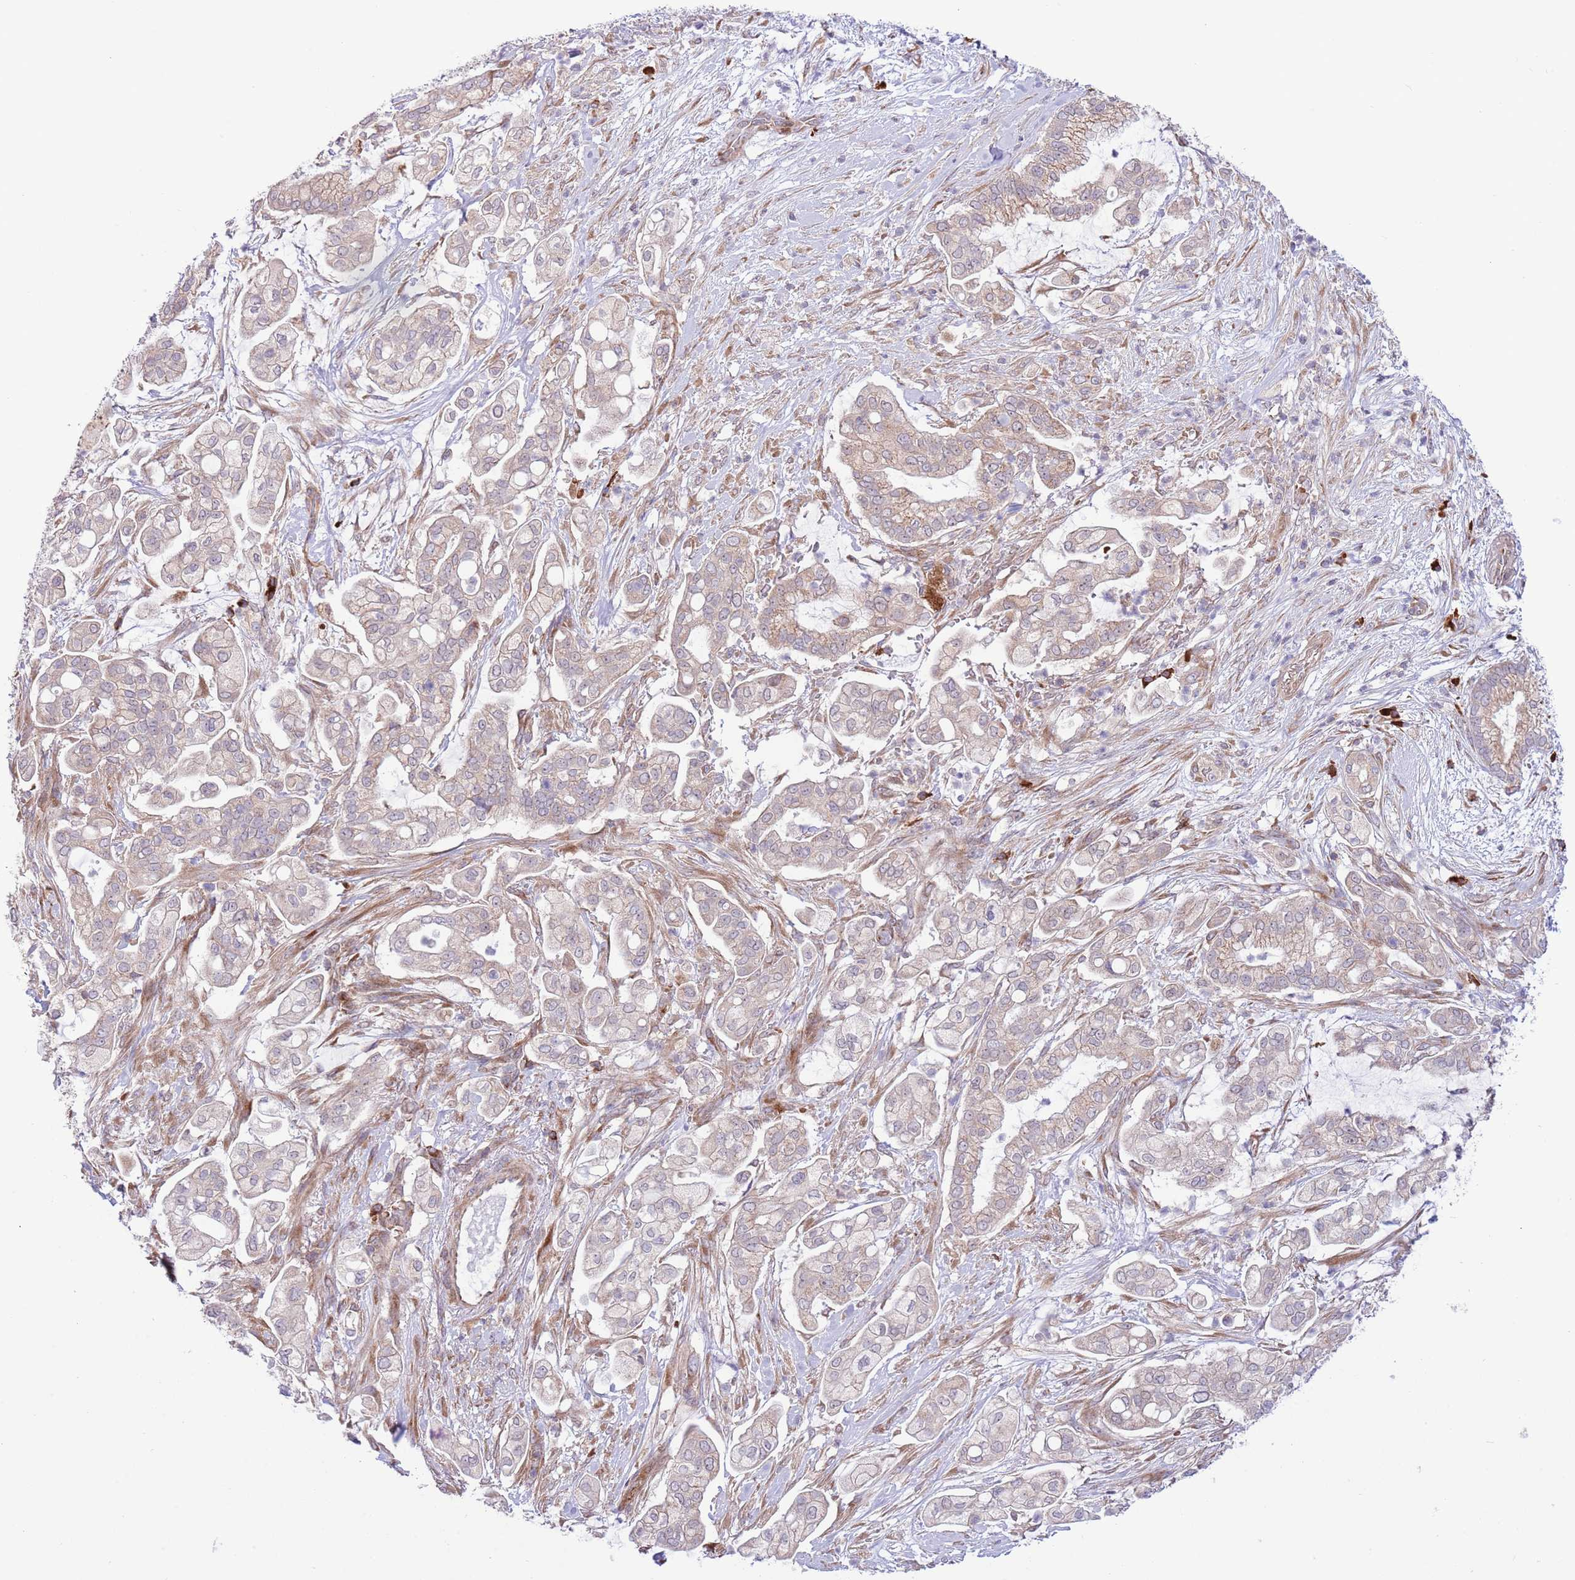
{"staining": {"intensity": "moderate", "quantity": ">75%", "location": "cytoplasmic/membranous"}, "tissue": "pancreatic cancer", "cell_type": "Tumor cells", "image_type": "cancer", "snomed": [{"axis": "morphology", "description": "Adenocarcinoma, NOS"}, {"axis": "topography", "description": "Pancreas"}], "caption": "Immunohistochemical staining of pancreatic cancer (adenocarcinoma) exhibits medium levels of moderate cytoplasmic/membranous protein positivity in about >75% of tumor cells.", "gene": "DAND5", "patient": {"sex": "female", "age": 69}}